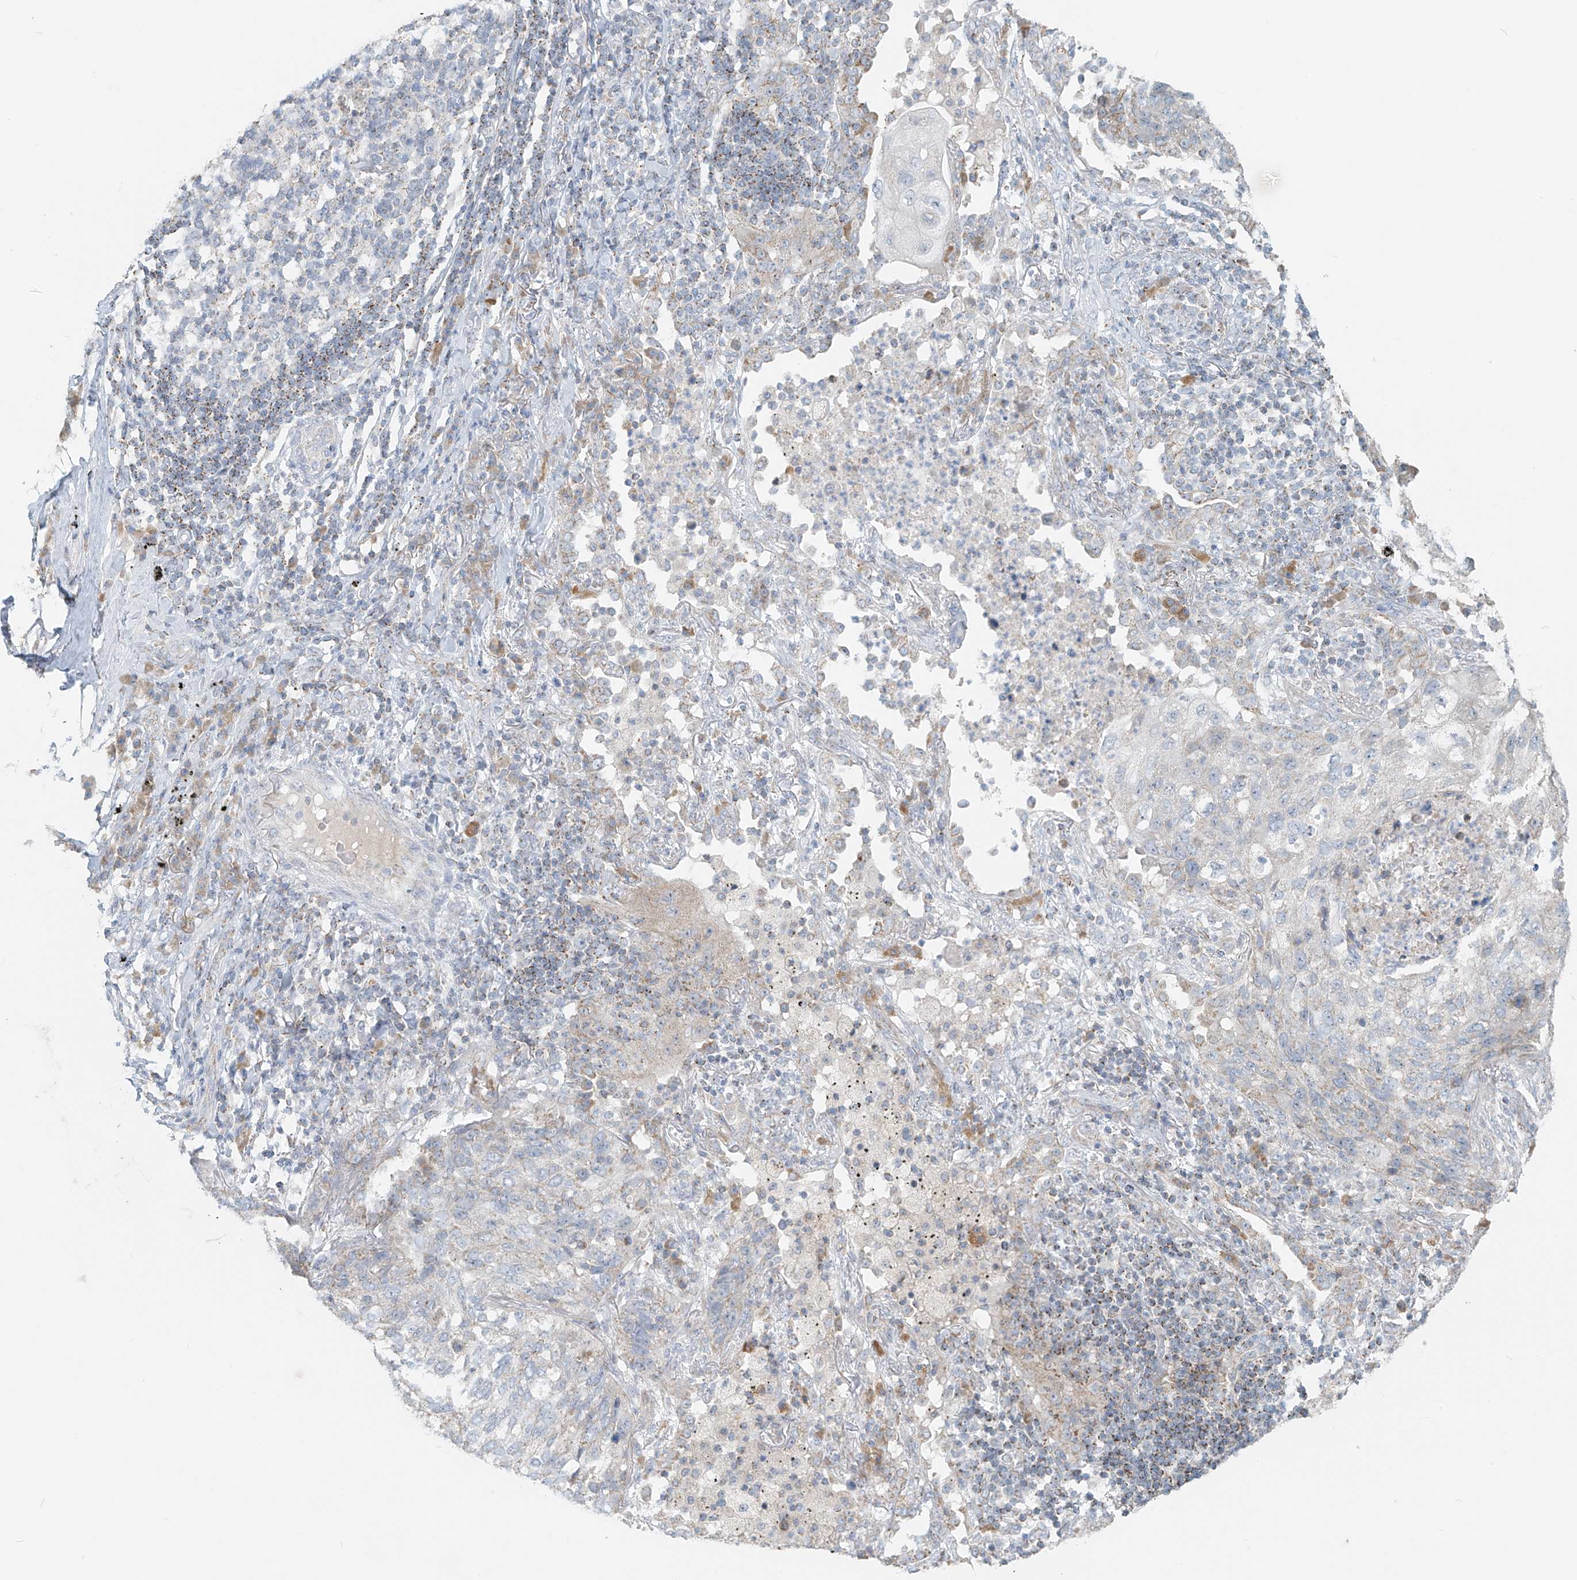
{"staining": {"intensity": "negative", "quantity": "none", "location": "none"}, "tissue": "lung cancer", "cell_type": "Tumor cells", "image_type": "cancer", "snomed": [{"axis": "morphology", "description": "Squamous cell carcinoma, NOS"}, {"axis": "topography", "description": "Lung"}], "caption": "This is a image of immunohistochemistry (IHC) staining of lung cancer (squamous cell carcinoma), which shows no expression in tumor cells.", "gene": "UST", "patient": {"sex": "female", "age": 63}}